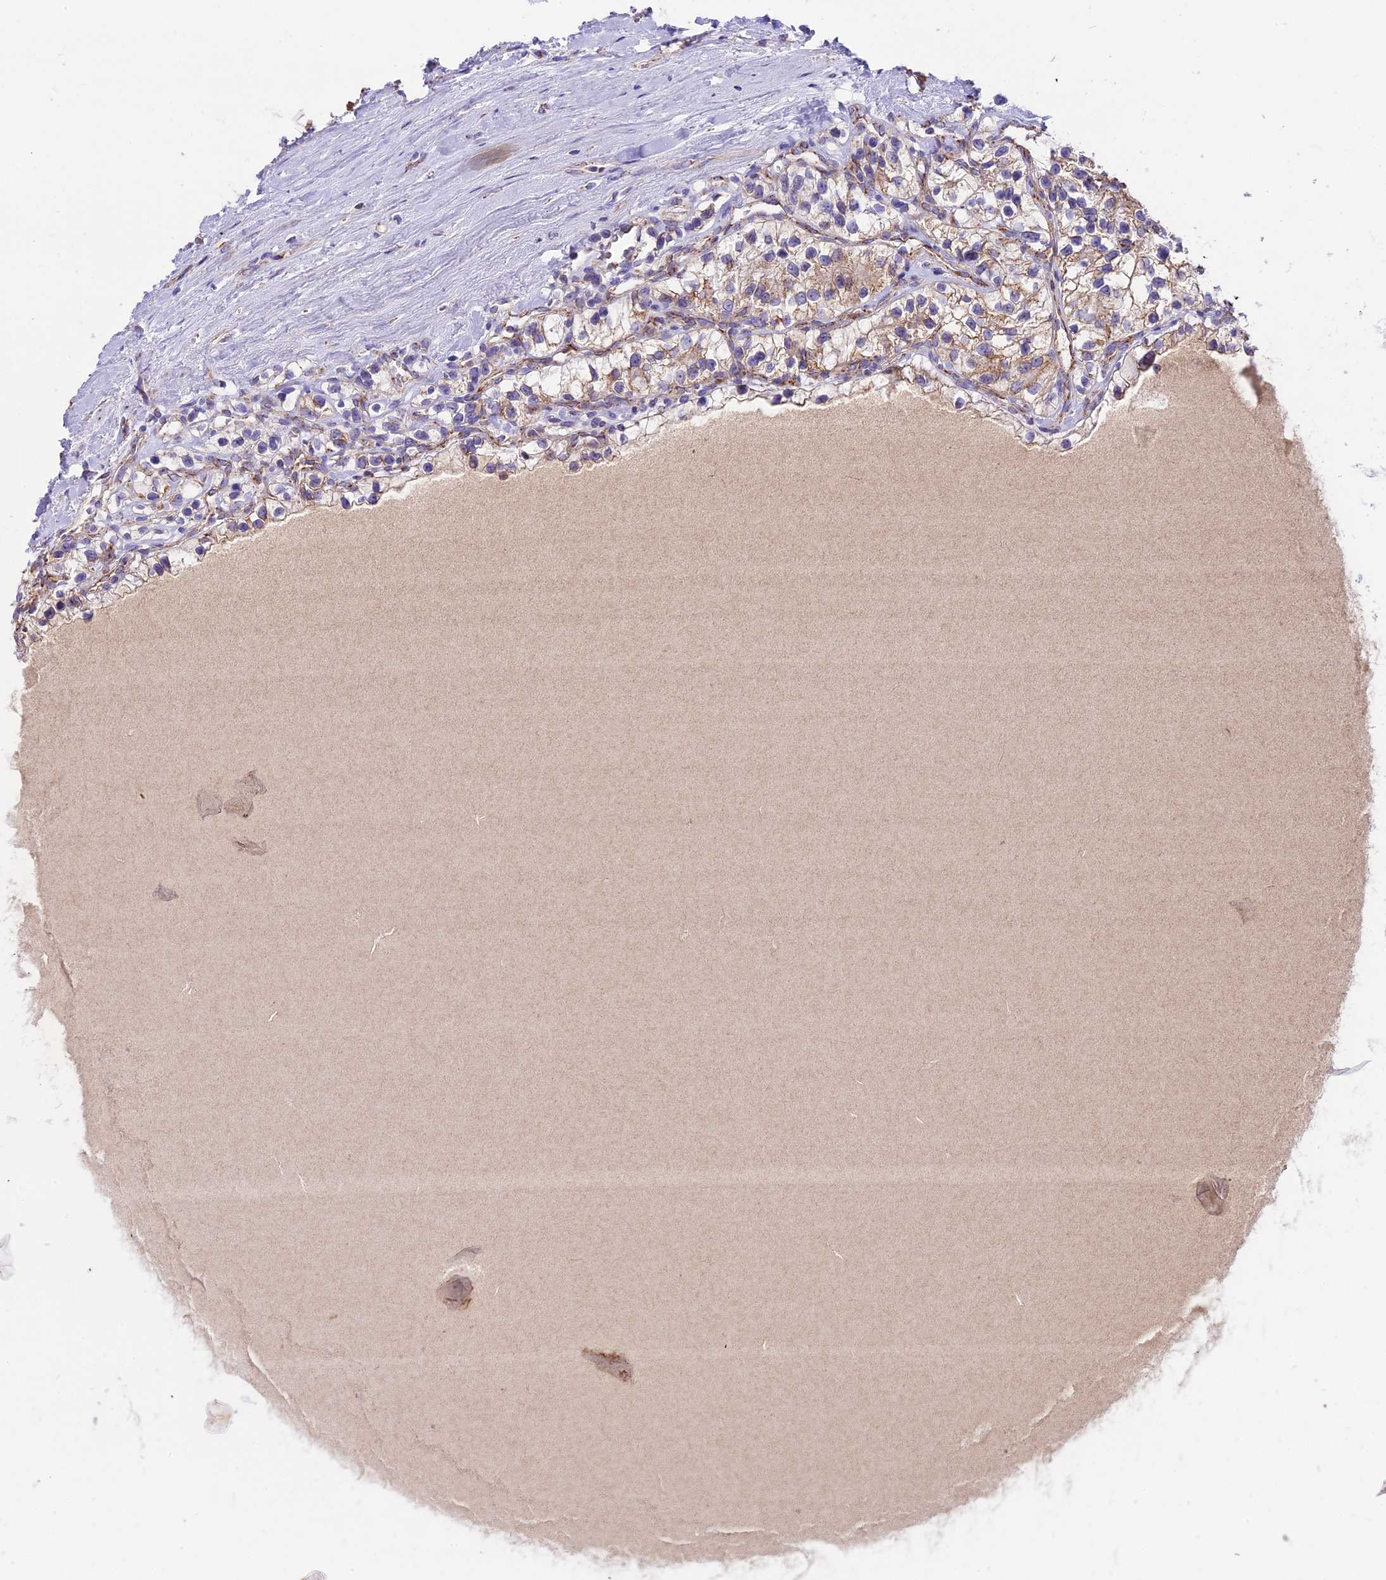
{"staining": {"intensity": "weak", "quantity": "<25%", "location": "cytoplasmic/membranous"}, "tissue": "renal cancer", "cell_type": "Tumor cells", "image_type": "cancer", "snomed": [{"axis": "morphology", "description": "Adenocarcinoma, NOS"}, {"axis": "topography", "description": "Kidney"}], "caption": "Micrograph shows no significant protein staining in tumor cells of renal cancer (adenocarcinoma). (Brightfield microscopy of DAB (3,3'-diaminobenzidine) immunohistochemistry at high magnification).", "gene": "COX17", "patient": {"sex": "female", "age": 57}}